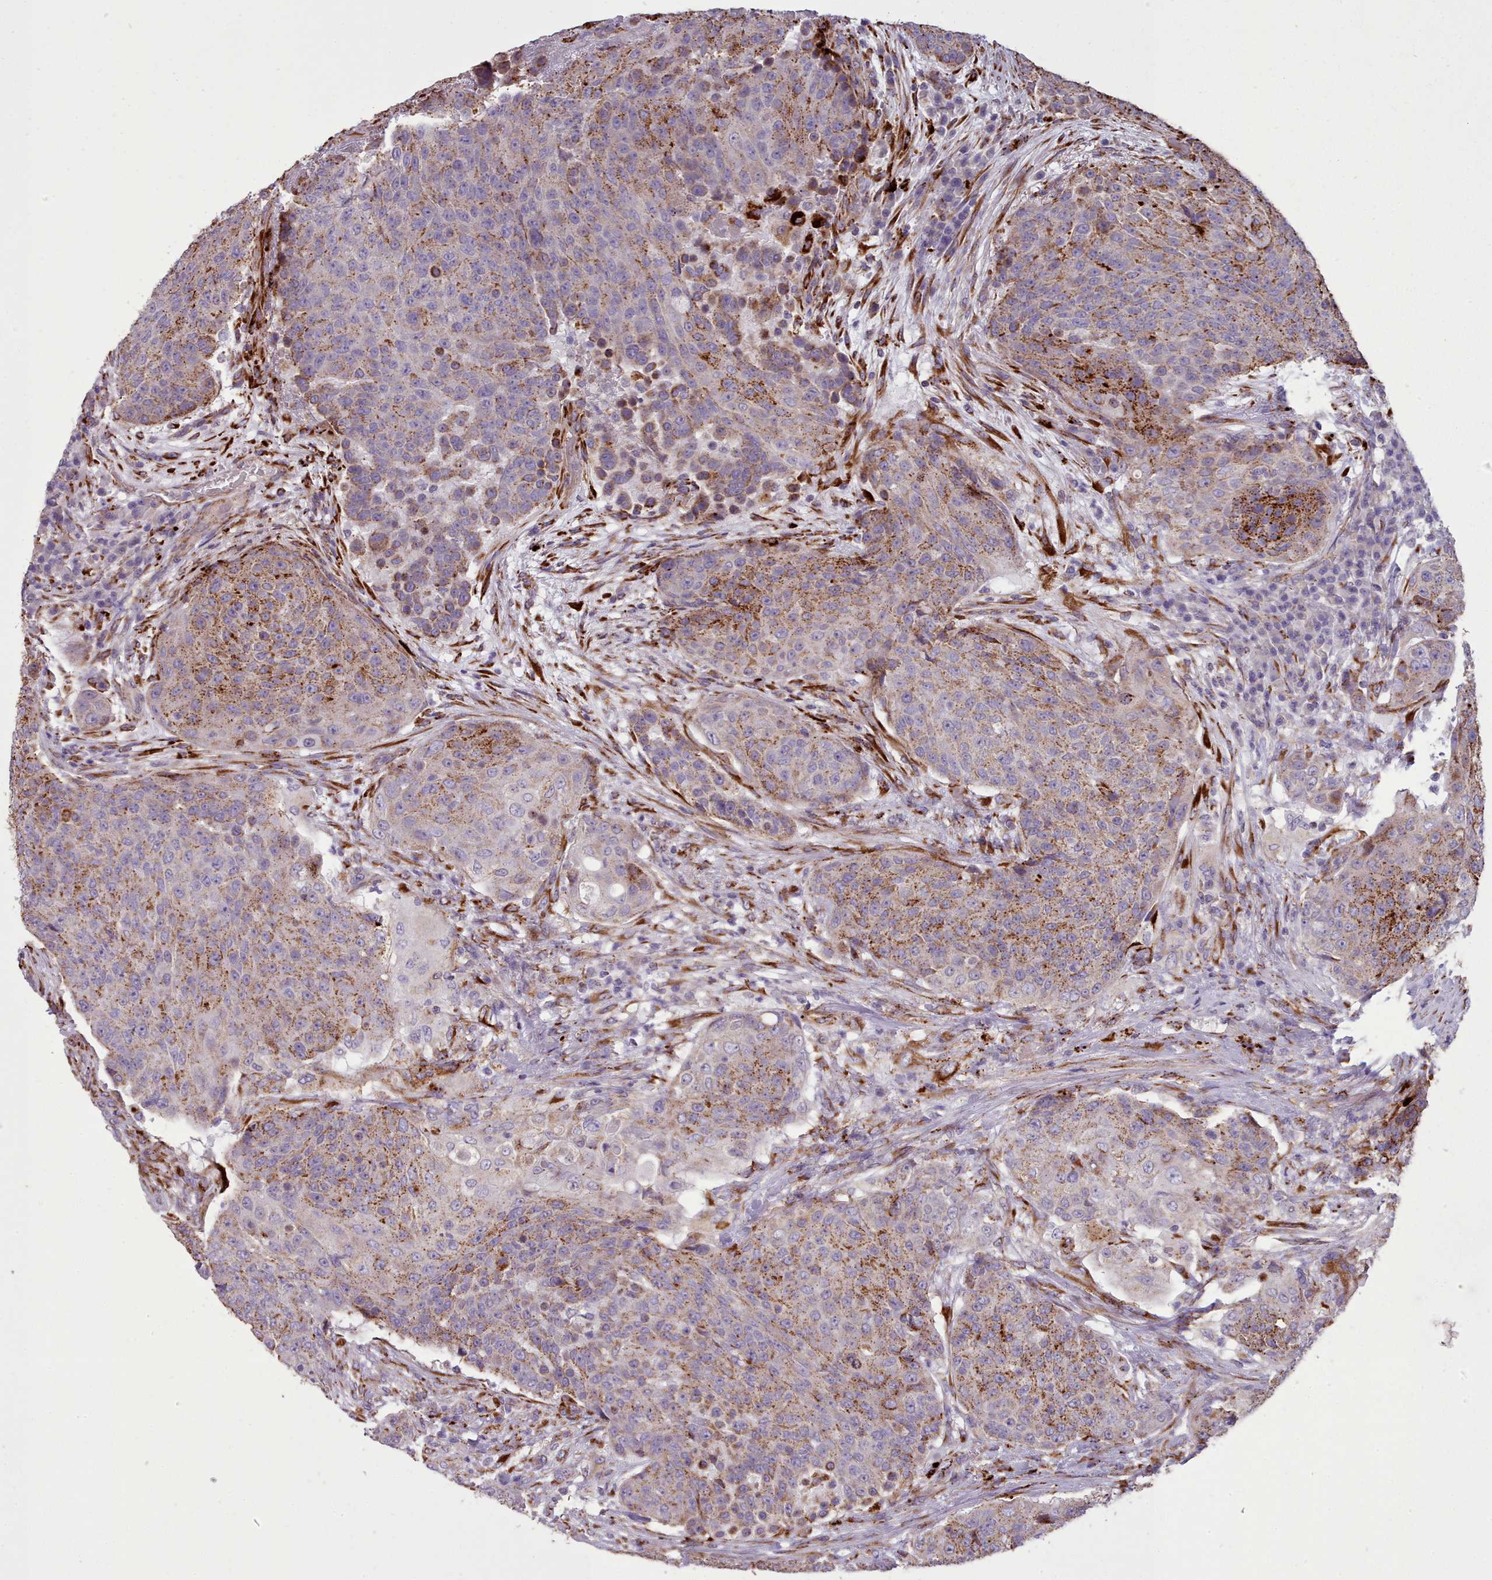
{"staining": {"intensity": "moderate", "quantity": "25%-75%", "location": "cytoplasmic/membranous"}, "tissue": "urothelial cancer", "cell_type": "Tumor cells", "image_type": "cancer", "snomed": [{"axis": "morphology", "description": "Urothelial carcinoma, High grade"}, {"axis": "topography", "description": "Urinary bladder"}], "caption": "The photomicrograph shows immunohistochemical staining of urothelial cancer. There is moderate cytoplasmic/membranous staining is seen in about 25%-75% of tumor cells.", "gene": "FKBP10", "patient": {"sex": "female", "age": 63}}